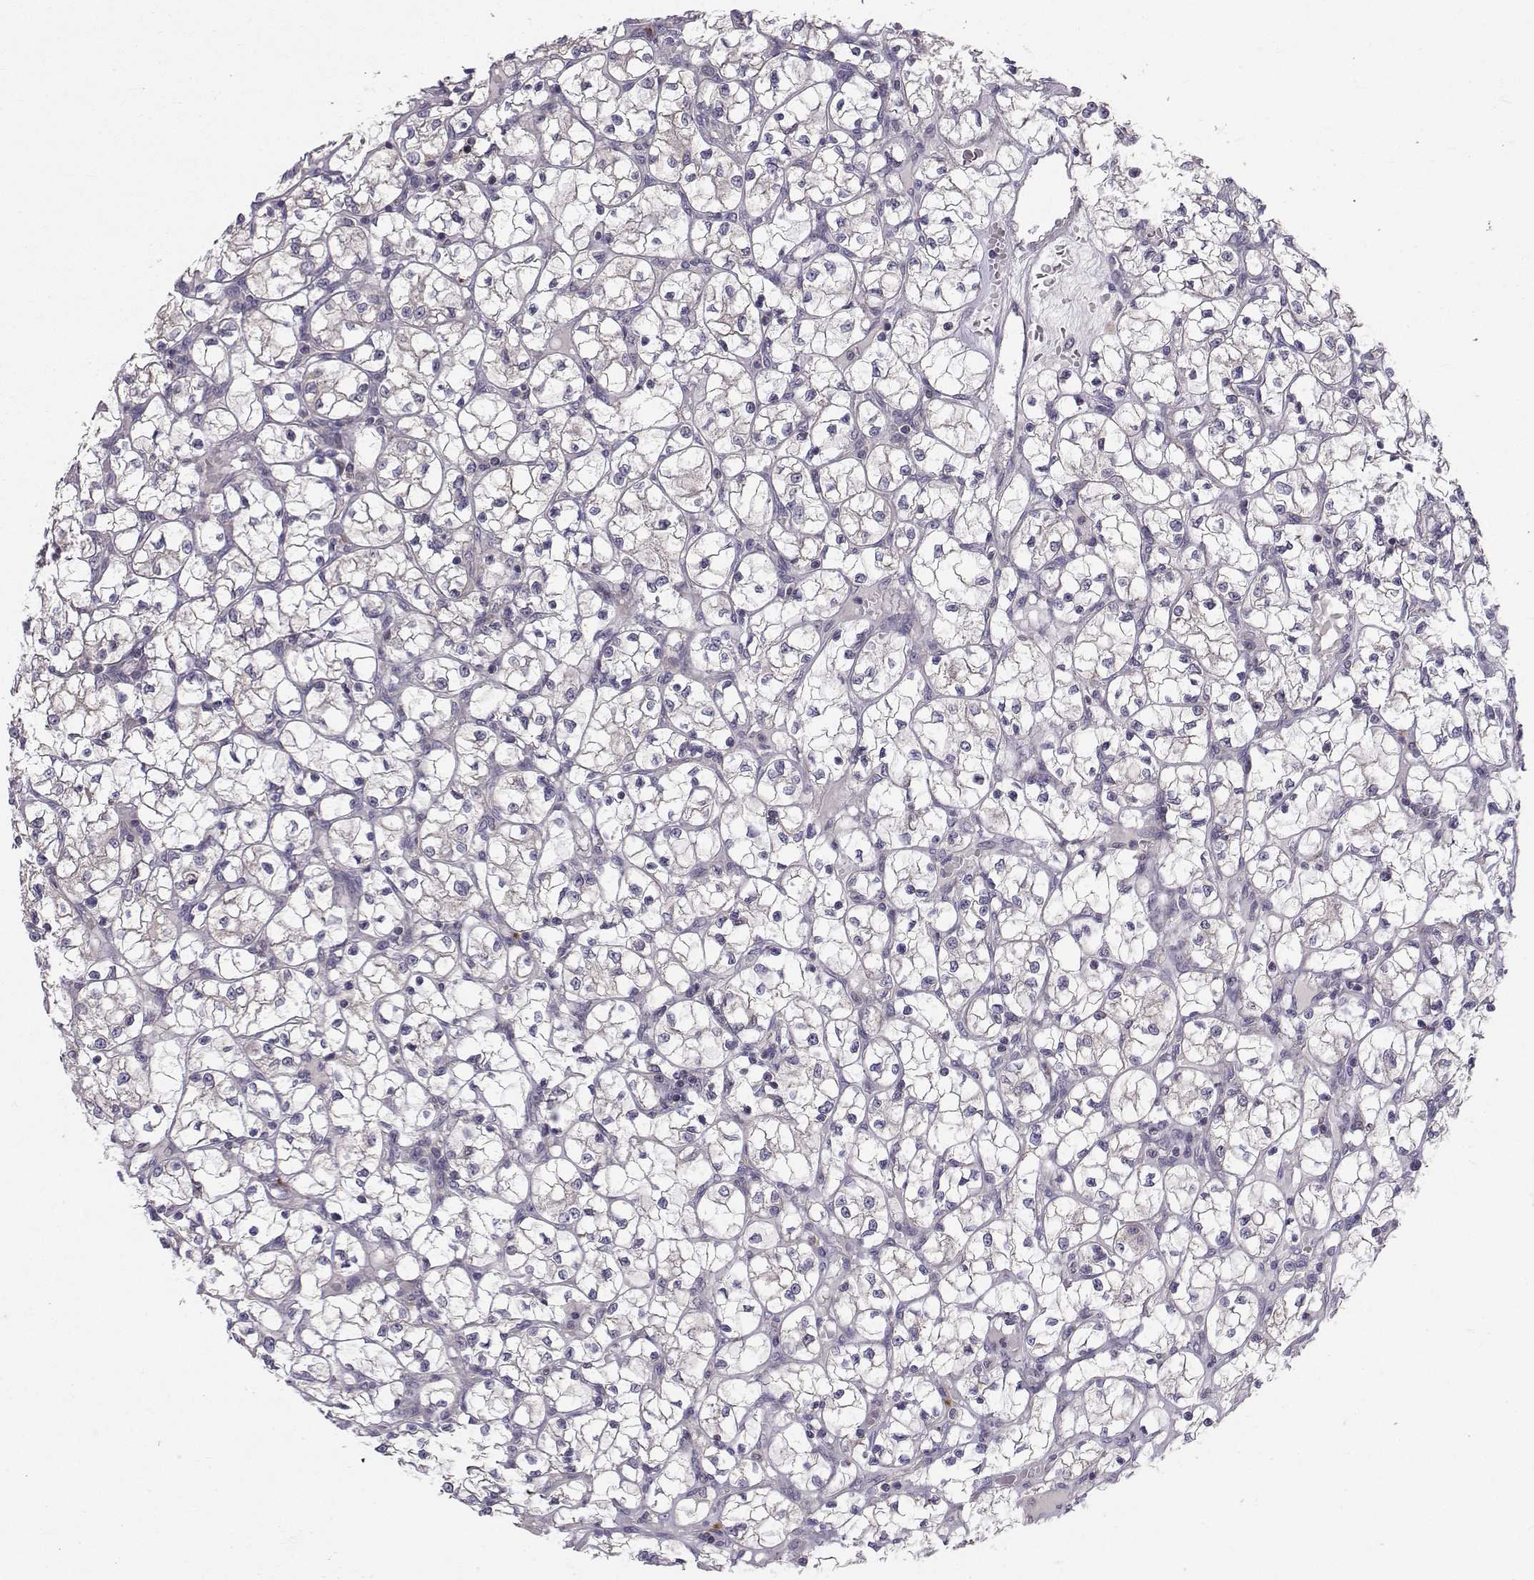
{"staining": {"intensity": "negative", "quantity": "none", "location": "none"}, "tissue": "renal cancer", "cell_type": "Tumor cells", "image_type": "cancer", "snomed": [{"axis": "morphology", "description": "Adenocarcinoma, NOS"}, {"axis": "topography", "description": "Kidney"}], "caption": "Immunohistochemistry (IHC) photomicrograph of adenocarcinoma (renal) stained for a protein (brown), which shows no expression in tumor cells.", "gene": "PEX5L", "patient": {"sex": "female", "age": 64}}